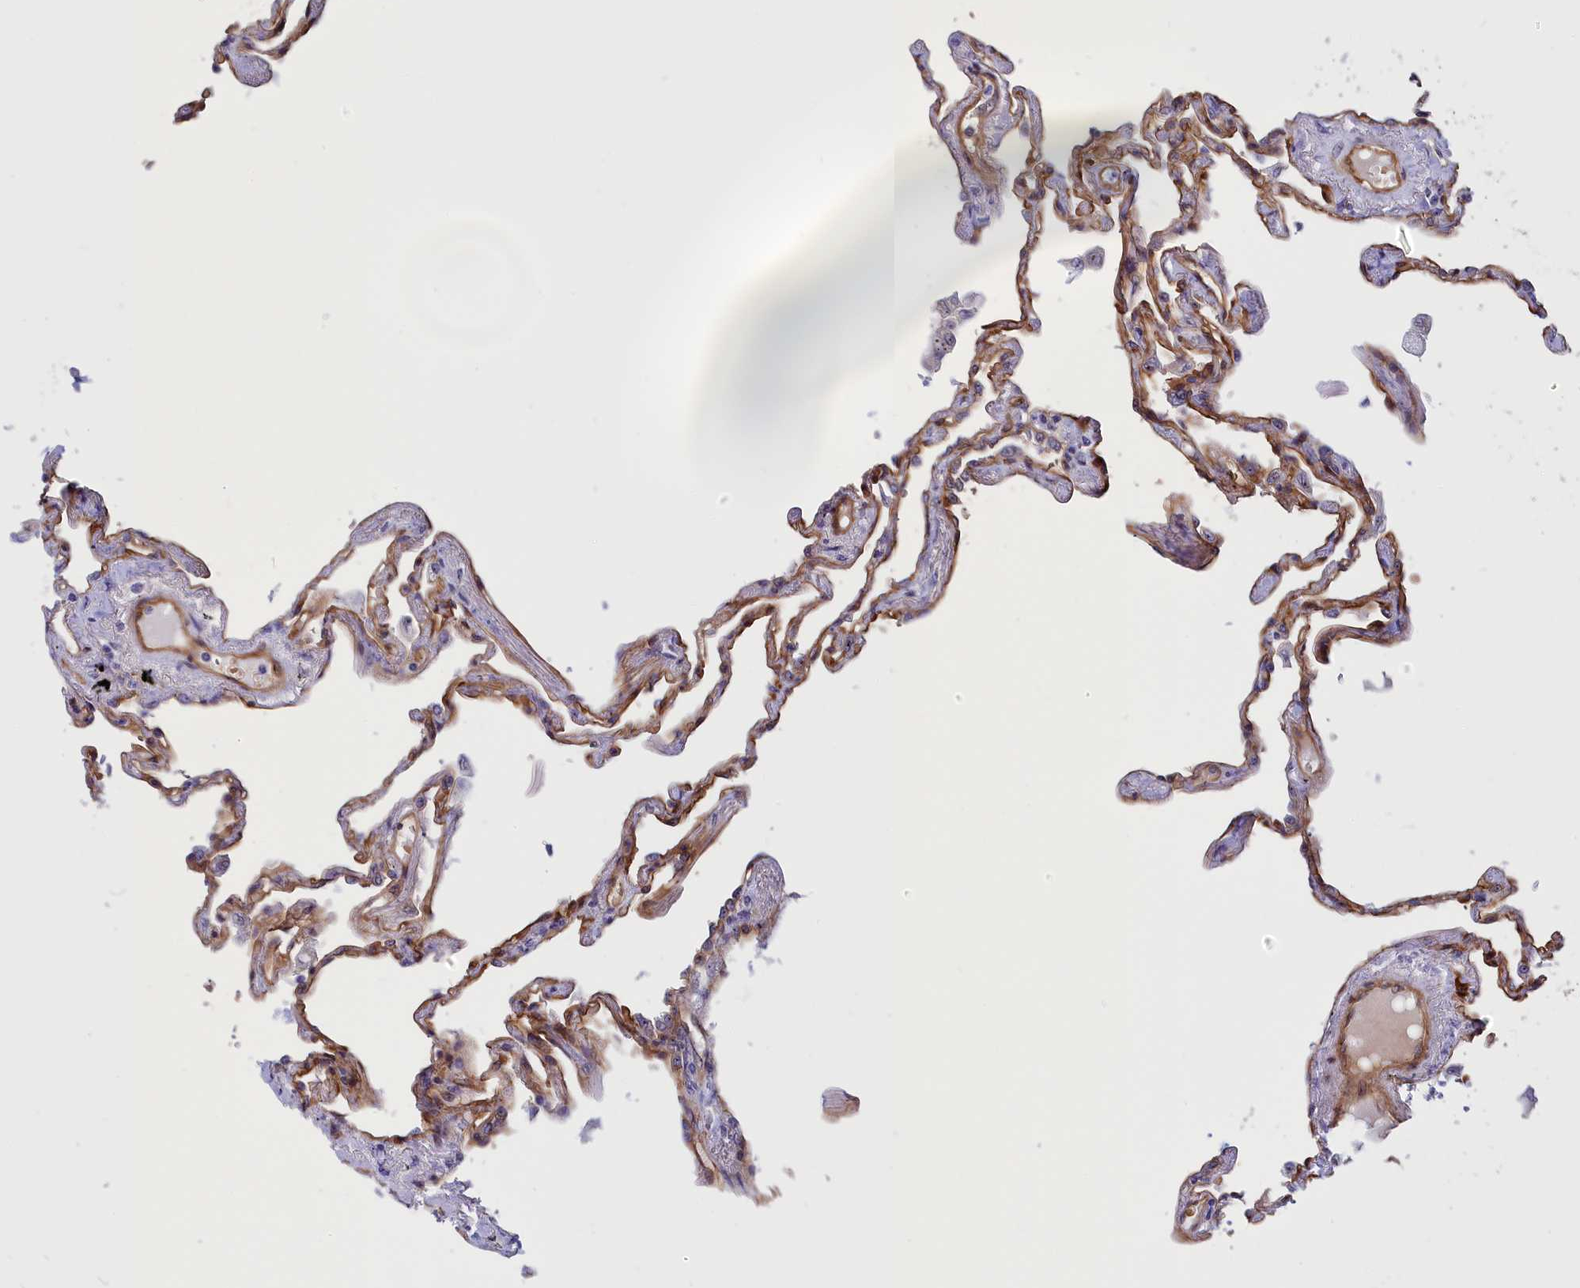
{"staining": {"intensity": "moderate", "quantity": ">75%", "location": "cytoplasmic/membranous"}, "tissue": "lung", "cell_type": "Alveolar cells", "image_type": "normal", "snomed": [{"axis": "morphology", "description": "Normal tissue, NOS"}, {"axis": "topography", "description": "Lung"}], "caption": "IHC of normal lung demonstrates medium levels of moderate cytoplasmic/membranous staining in about >75% of alveolar cells. (DAB = brown stain, brightfield microscopy at high magnification).", "gene": "DBNDD1", "patient": {"sex": "female", "age": 67}}